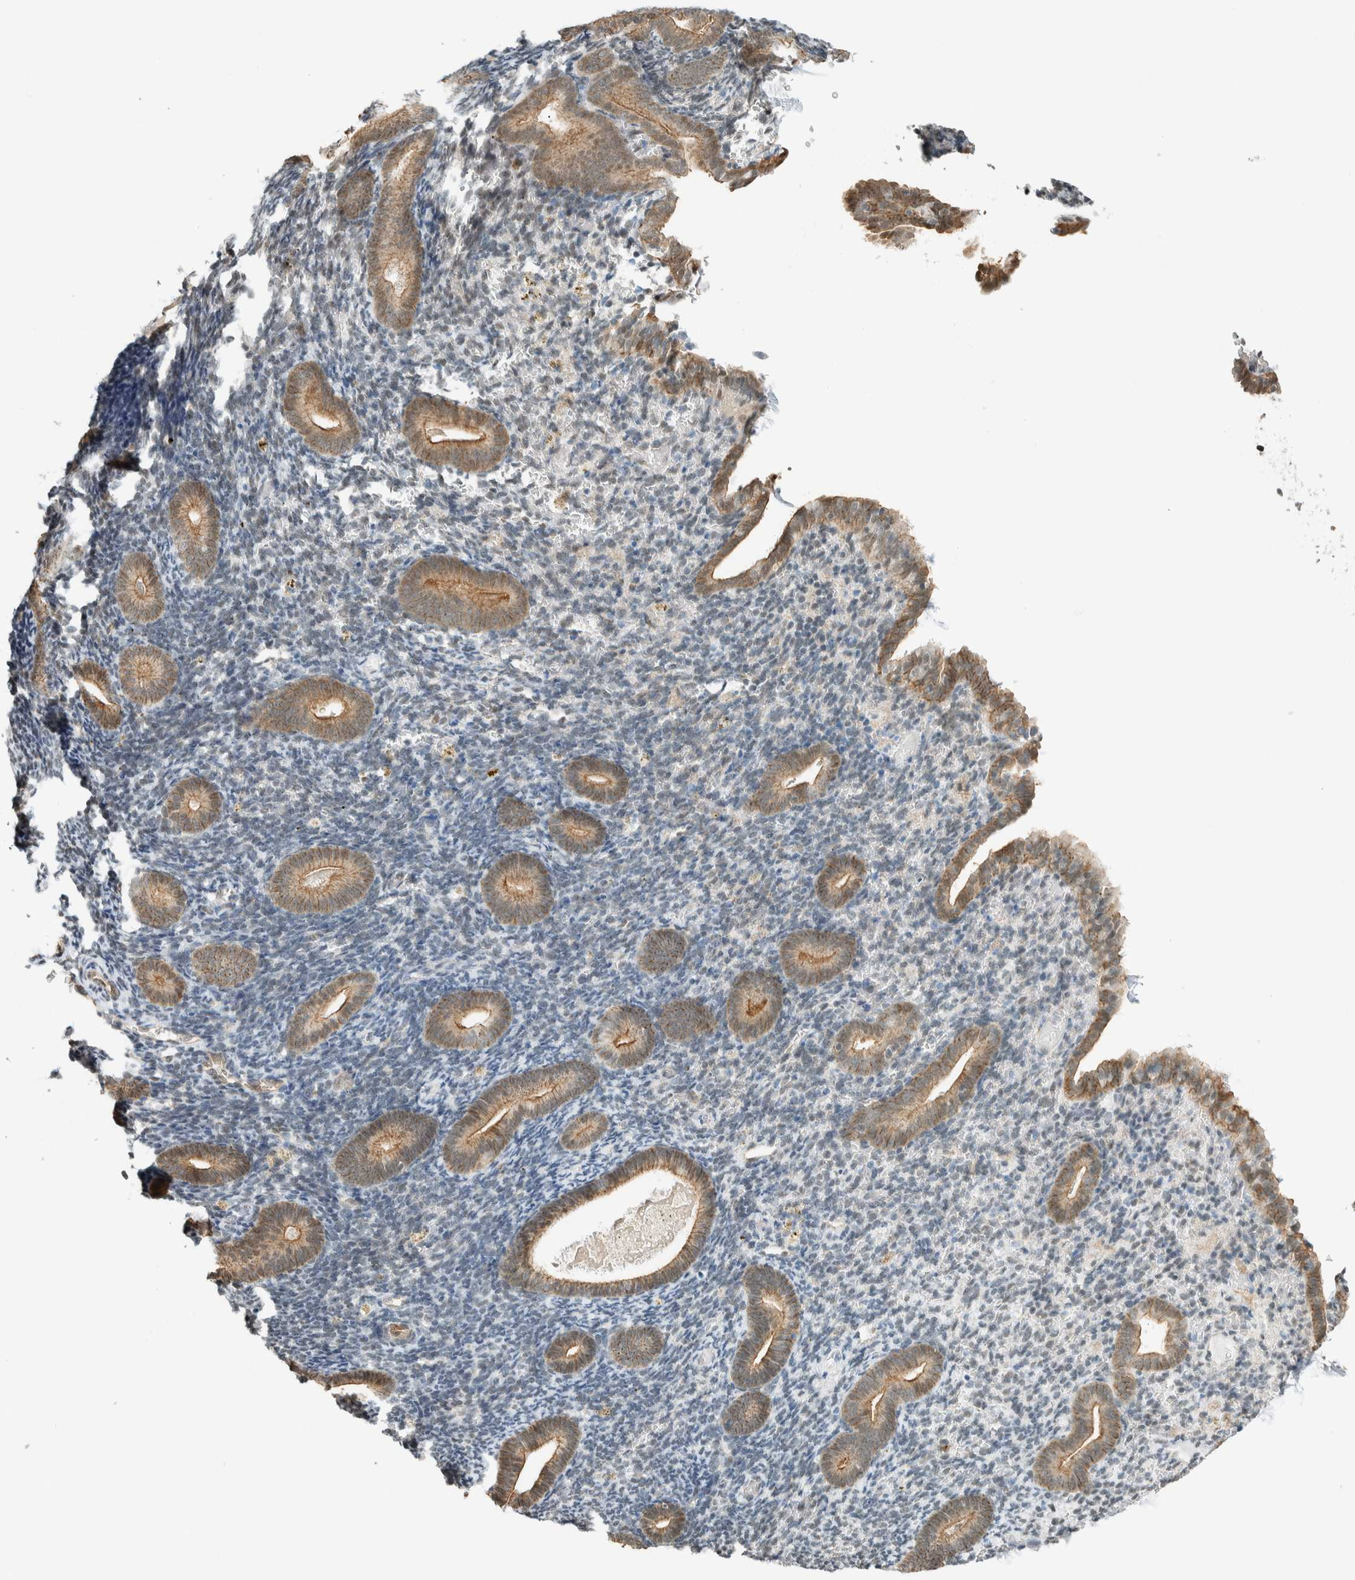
{"staining": {"intensity": "weak", "quantity": "<25%", "location": "cytoplasmic/membranous"}, "tissue": "endometrium", "cell_type": "Cells in endometrial stroma", "image_type": "normal", "snomed": [{"axis": "morphology", "description": "Normal tissue, NOS"}, {"axis": "topography", "description": "Endometrium"}], "caption": "Cells in endometrial stroma show no significant protein positivity in benign endometrium. (DAB immunohistochemistry (IHC) visualized using brightfield microscopy, high magnification).", "gene": "NIBAN2", "patient": {"sex": "female", "age": 51}}